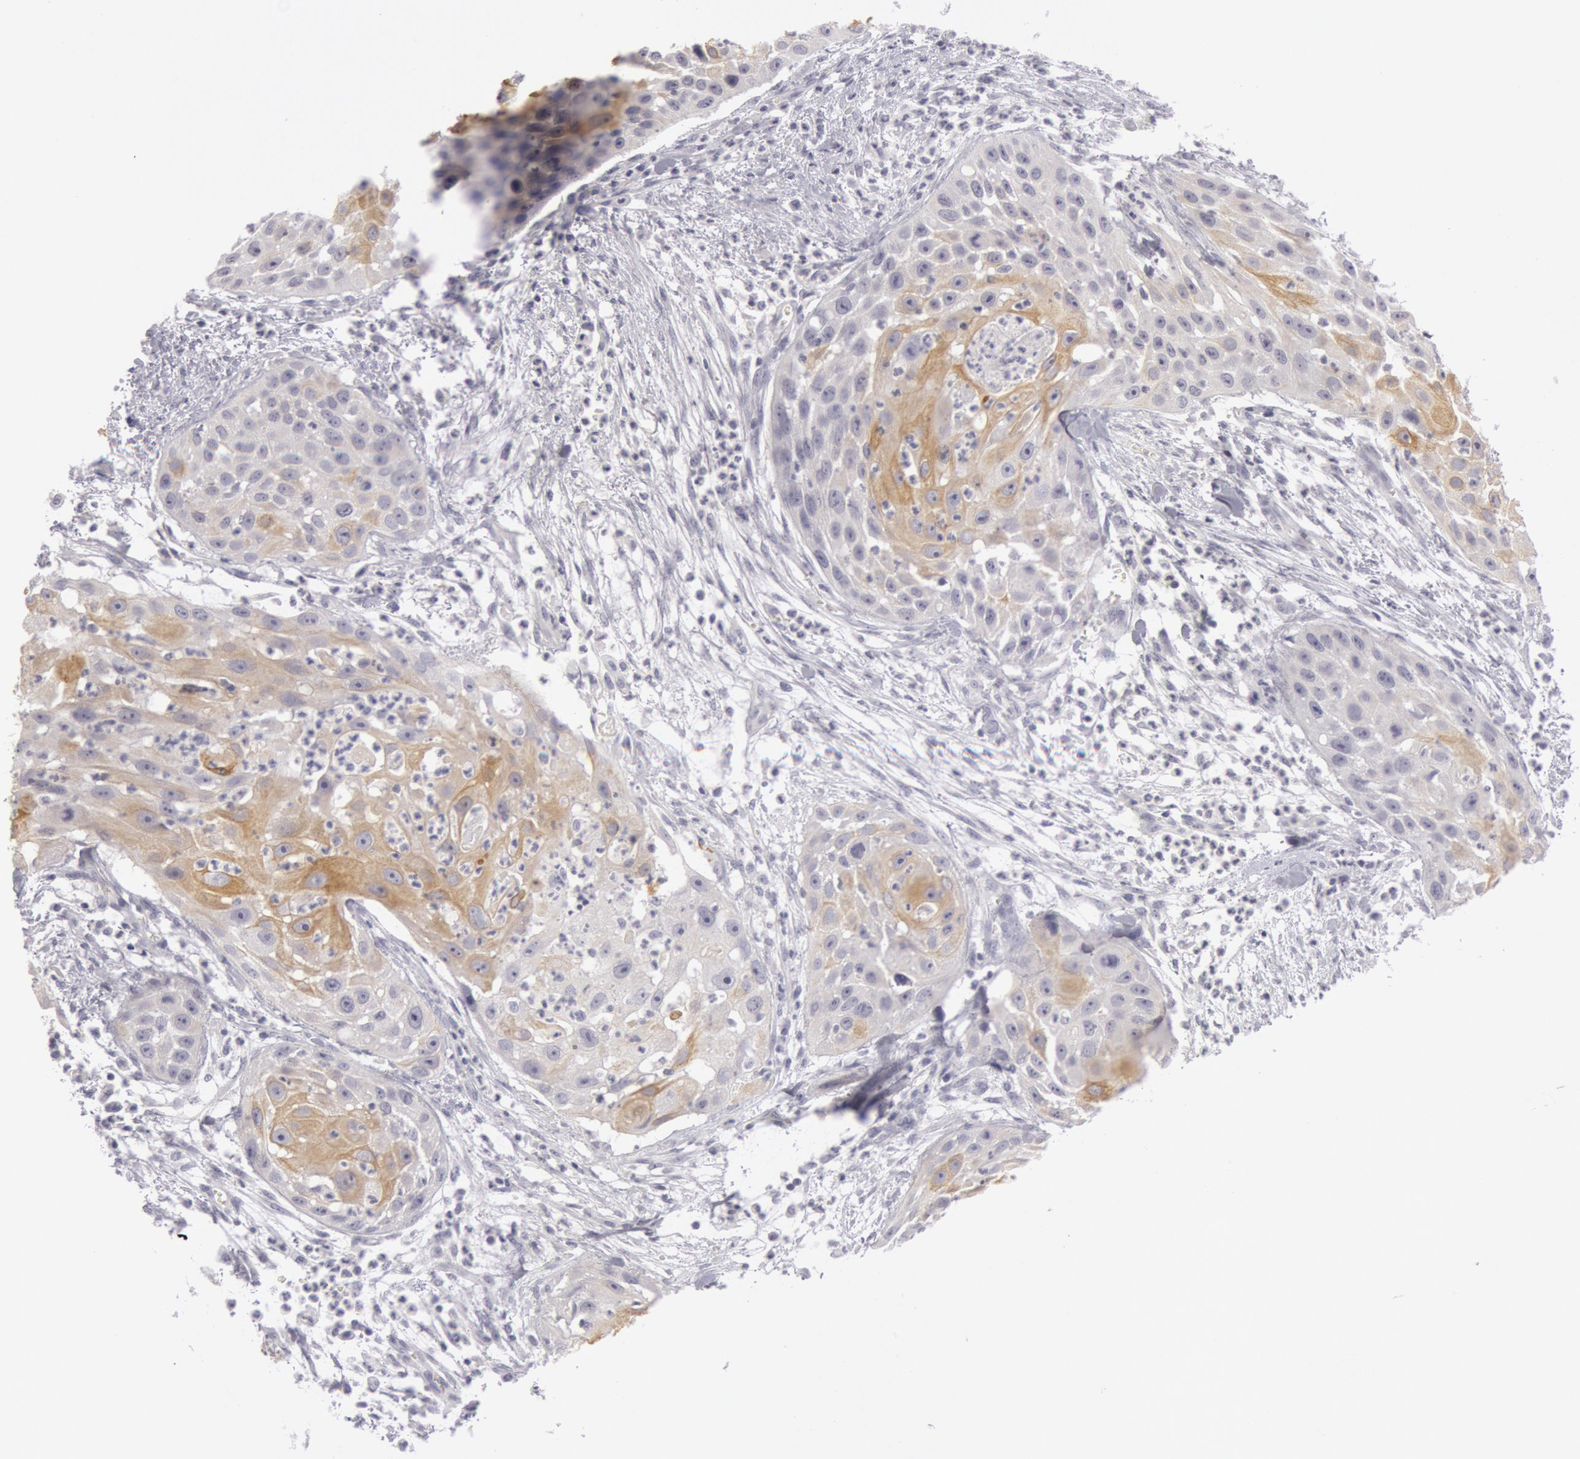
{"staining": {"intensity": "moderate", "quantity": "<25%", "location": "cytoplasmic/membranous"}, "tissue": "head and neck cancer", "cell_type": "Tumor cells", "image_type": "cancer", "snomed": [{"axis": "morphology", "description": "Squamous cell carcinoma, NOS"}, {"axis": "topography", "description": "Head-Neck"}], "caption": "Head and neck cancer stained with DAB IHC demonstrates low levels of moderate cytoplasmic/membranous expression in approximately <25% of tumor cells.", "gene": "KRT16", "patient": {"sex": "male", "age": 64}}